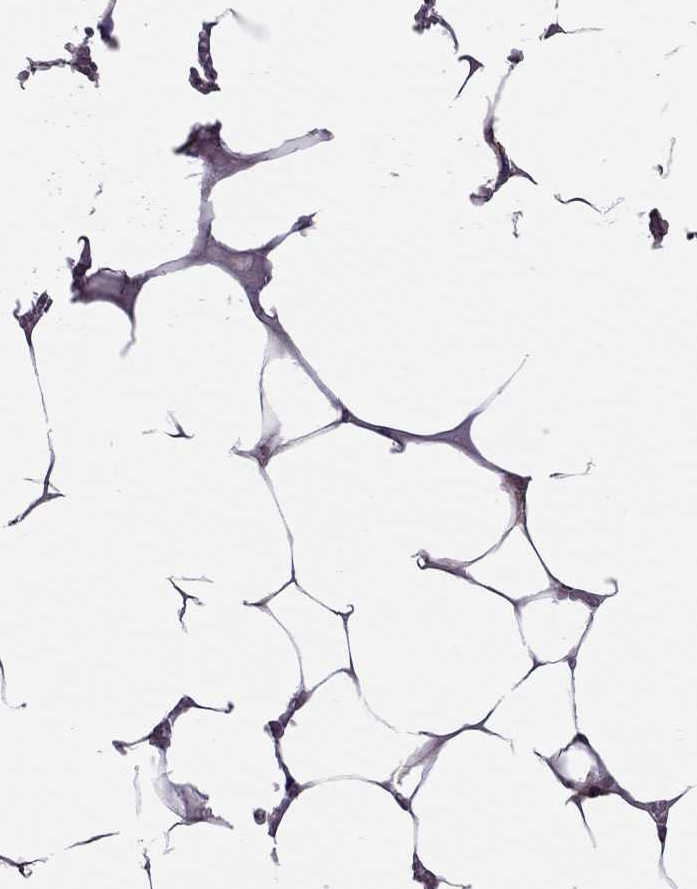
{"staining": {"intensity": "negative", "quantity": "none", "location": "none"}, "tissue": "bone marrow", "cell_type": "Hematopoietic cells", "image_type": "normal", "snomed": [{"axis": "morphology", "description": "Normal tissue, NOS"}, {"axis": "topography", "description": "Bone marrow"}], "caption": "Image shows no protein positivity in hematopoietic cells of normal bone marrow. Brightfield microscopy of IHC stained with DAB (3,3'-diaminobenzidine) (brown) and hematoxylin (blue), captured at high magnification.", "gene": "TEX22", "patient": {"sex": "female", "age": 52}}